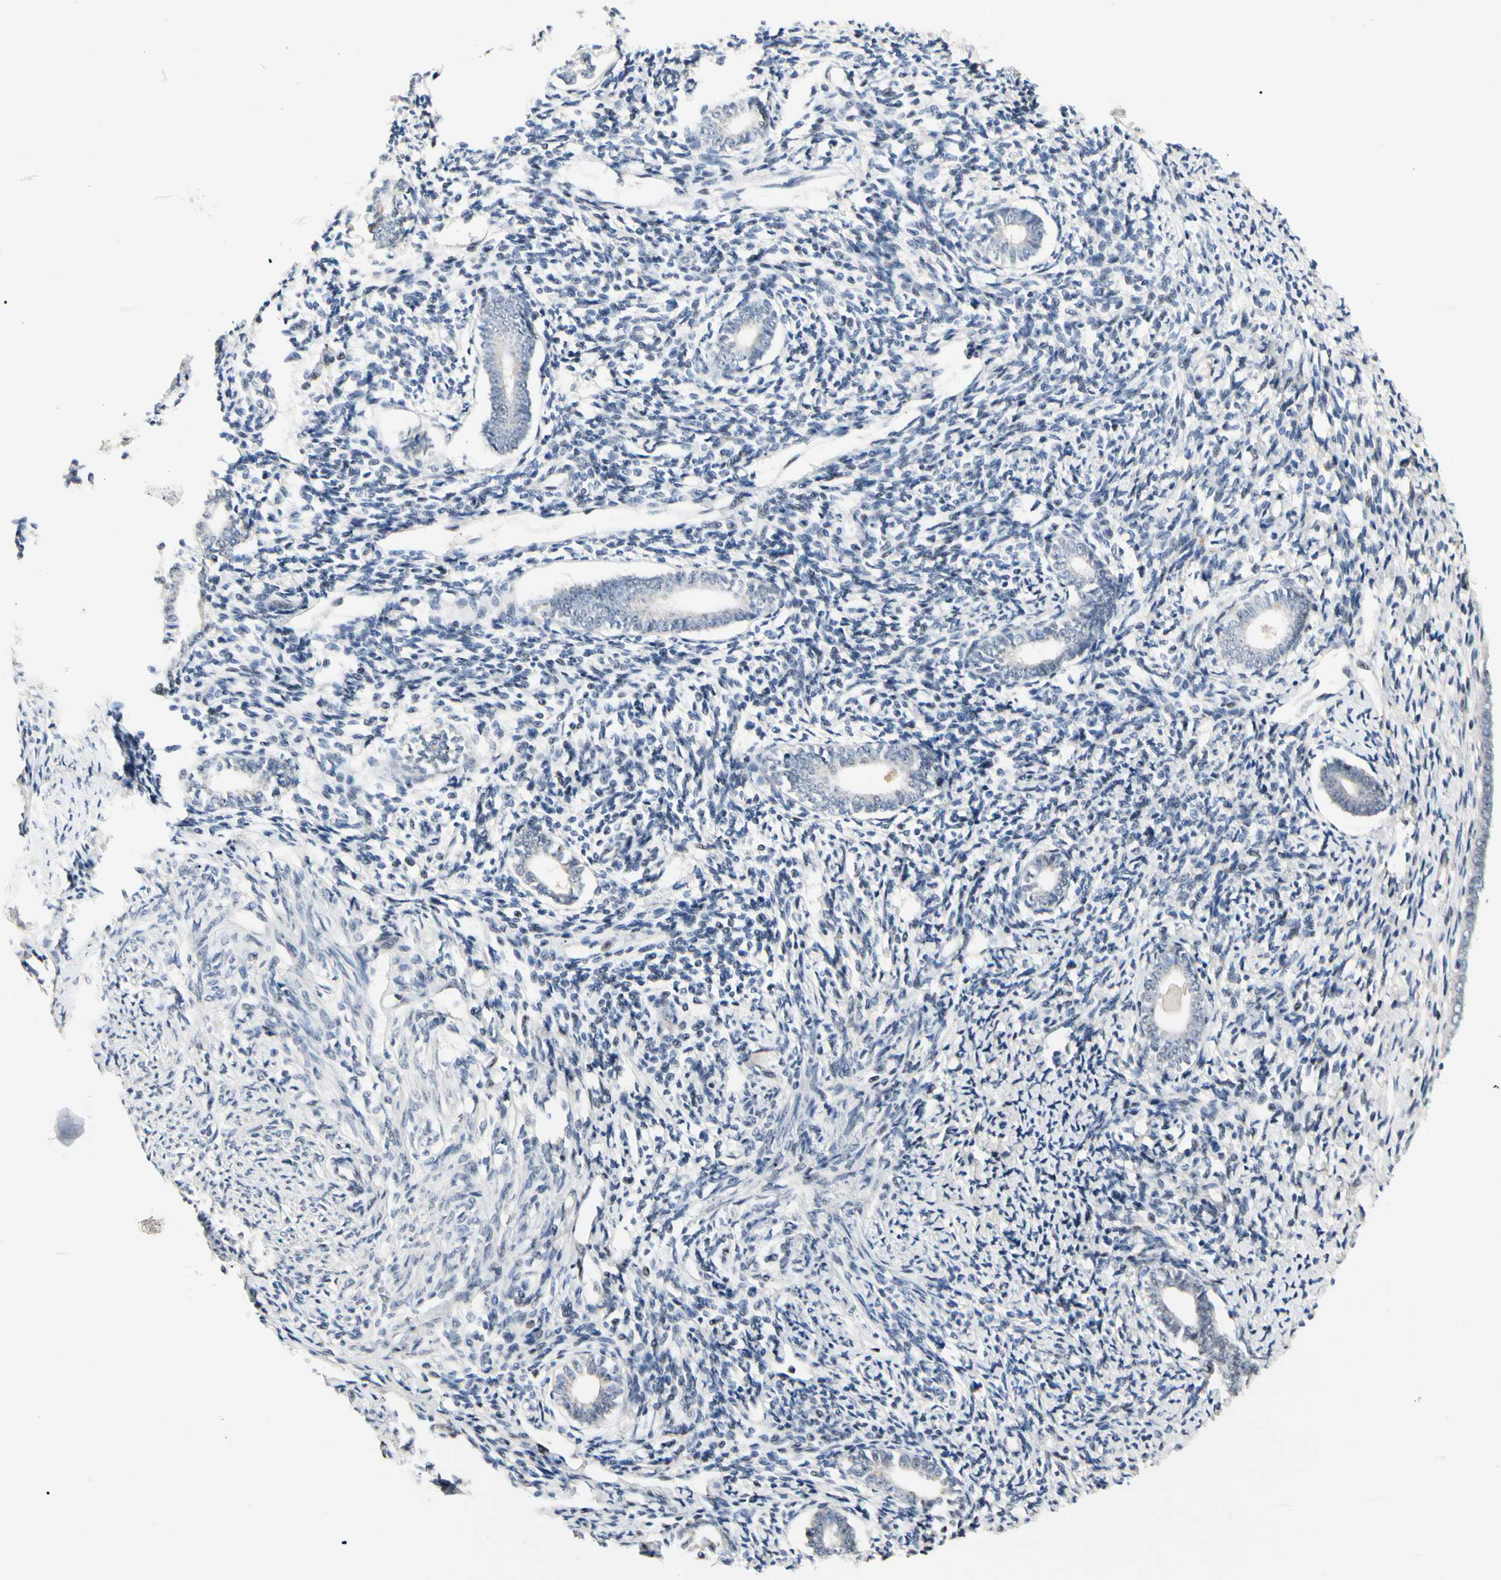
{"staining": {"intensity": "negative", "quantity": "none", "location": "none"}, "tissue": "endometrium", "cell_type": "Cells in endometrial stroma", "image_type": "normal", "snomed": [{"axis": "morphology", "description": "Normal tissue, NOS"}, {"axis": "topography", "description": "Endometrium"}], "caption": "Immunohistochemistry photomicrograph of normal endometrium: endometrium stained with DAB (3,3'-diaminobenzidine) displays no significant protein positivity in cells in endometrial stroma. (Brightfield microscopy of DAB (3,3'-diaminobenzidine) immunohistochemistry (IHC) at high magnification).", "gene": "GREM1", "patient": {"sex": "female", "age": 71}}